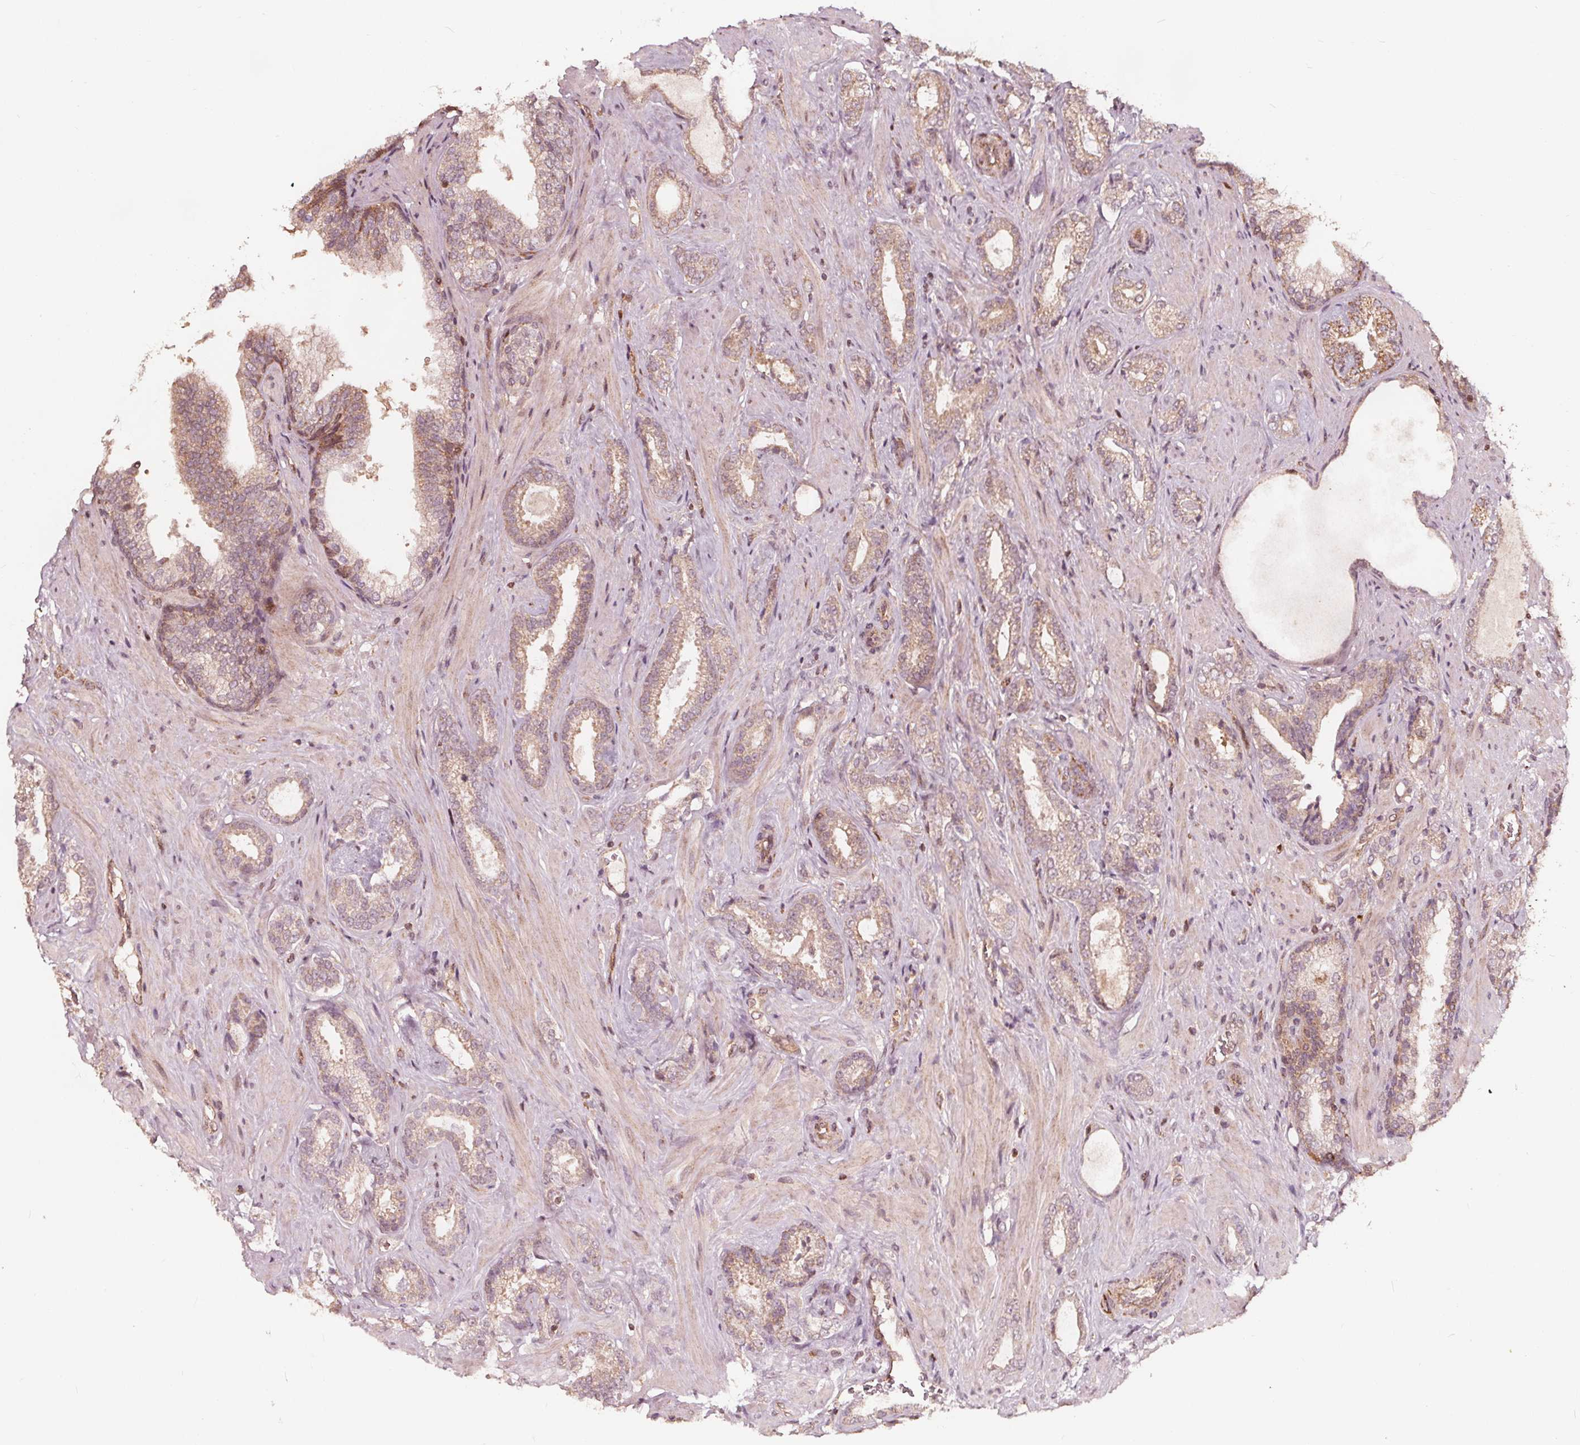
{"staining": {"intensity": "weak", "quantity": "25%-75%", "location": "cytoplasmic/membranous"}, "tissue": "prostate cancer", "cell_type": "Tumor cells", "image_type": "cancer", "snomed": [{"axis": "morphology", "description": "Adenocarcinoma, Low grade"}, {"axis": "topography", "description": "Prostate"}], "caption": "Immunohistochemical staining of human prostate cancer (adenocarcinoma (low-grade)) reveals low levels of weak cytoplasmic/membranous protein expression in about 25%-75% of tumor cells.", "gene": "AIP", "patient": {"sex": "male", "age": 61}}